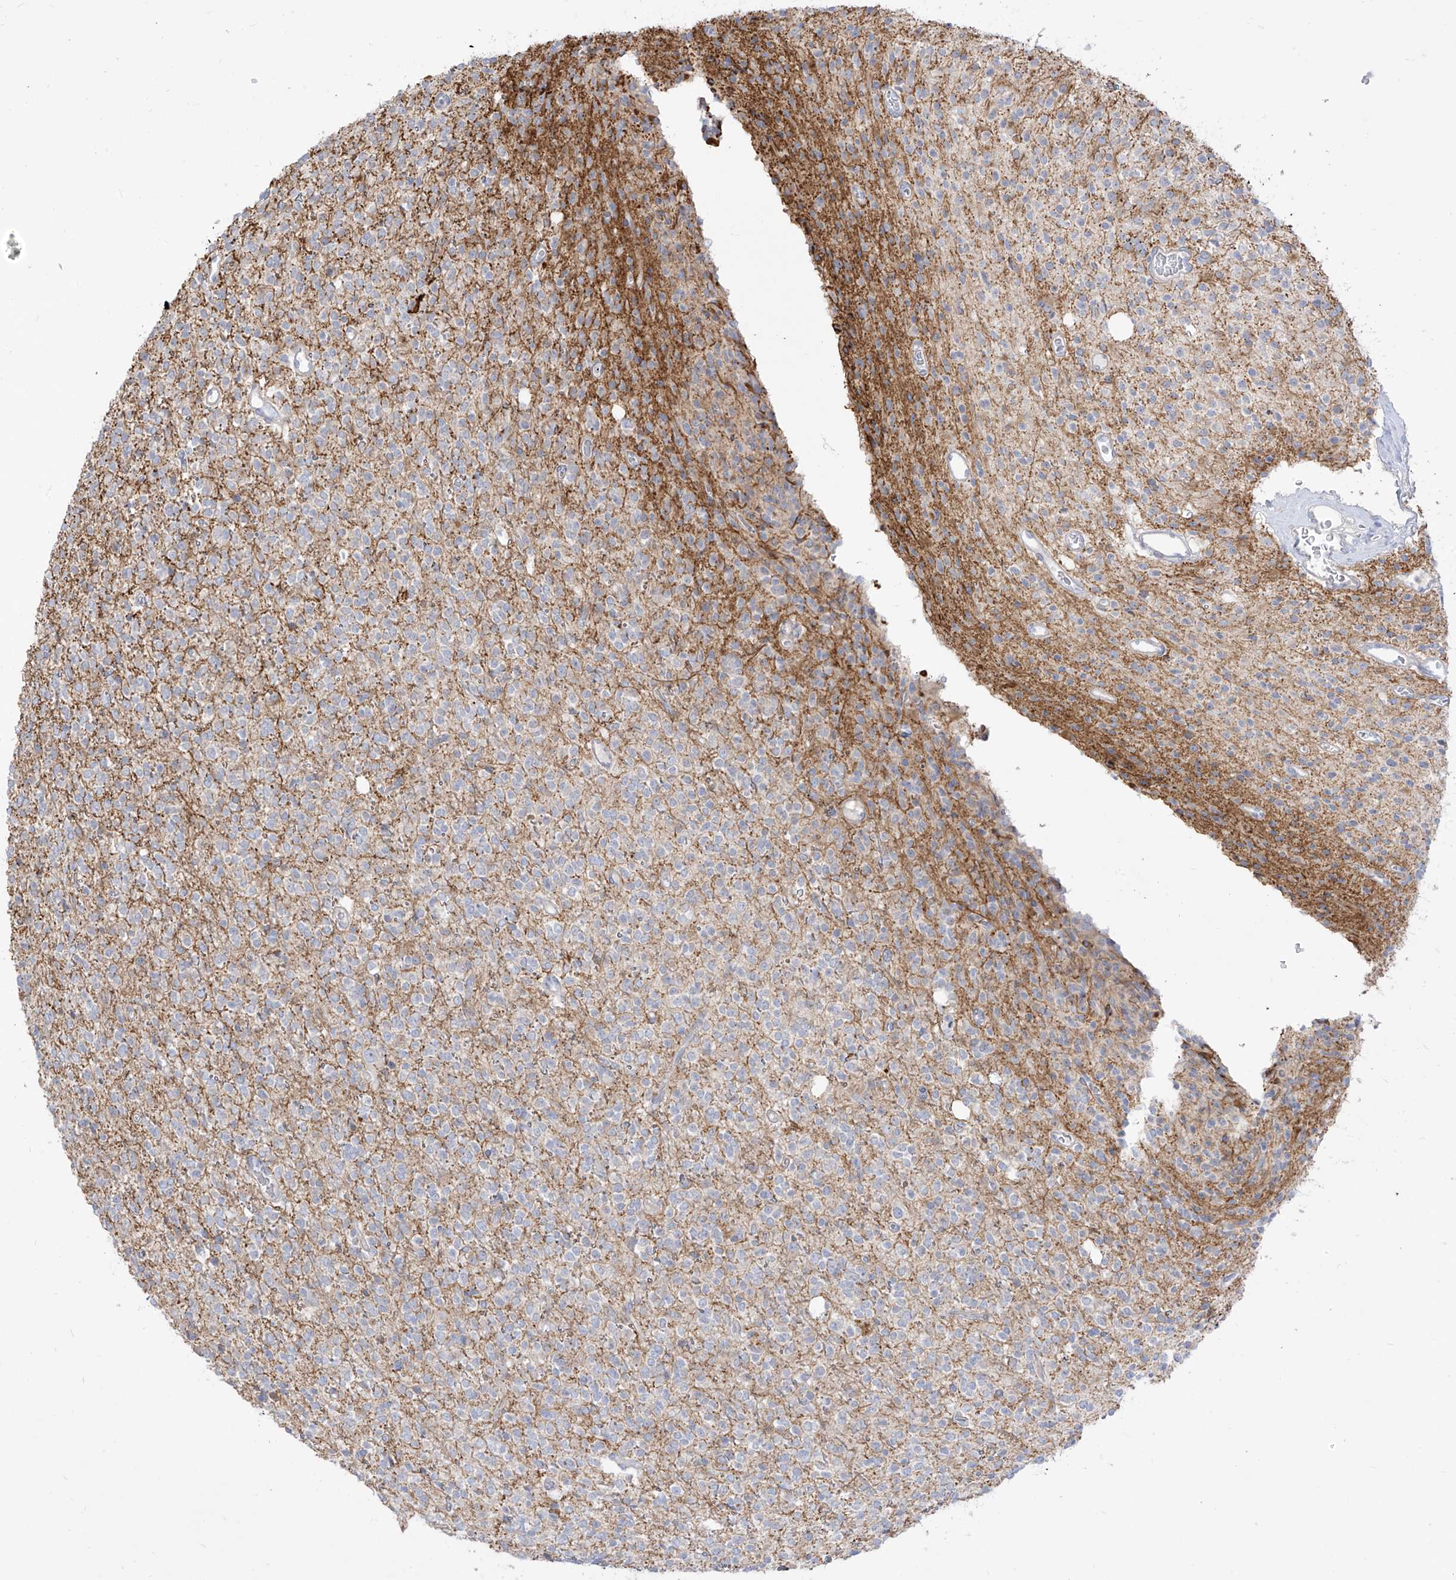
{"staining": {"intensity": "negative", "quantity": "none", "location": "none"}, "tissue": "glioma", "cell_type": "Tumor cells", "image_type": "cancer", "snomed": [{"axis": "morphology", "description": "Glioma, malignant, High grade"}, {"axis": "topography", "description": "Brain"}], "caption": "IHC micrograph of neoplastic tissue: human glioma stained with DAB reveals no significant protein staining in tumor cells.", "gene": "ARHGEF40", "patient": {"sex": "male", "age": 34}}